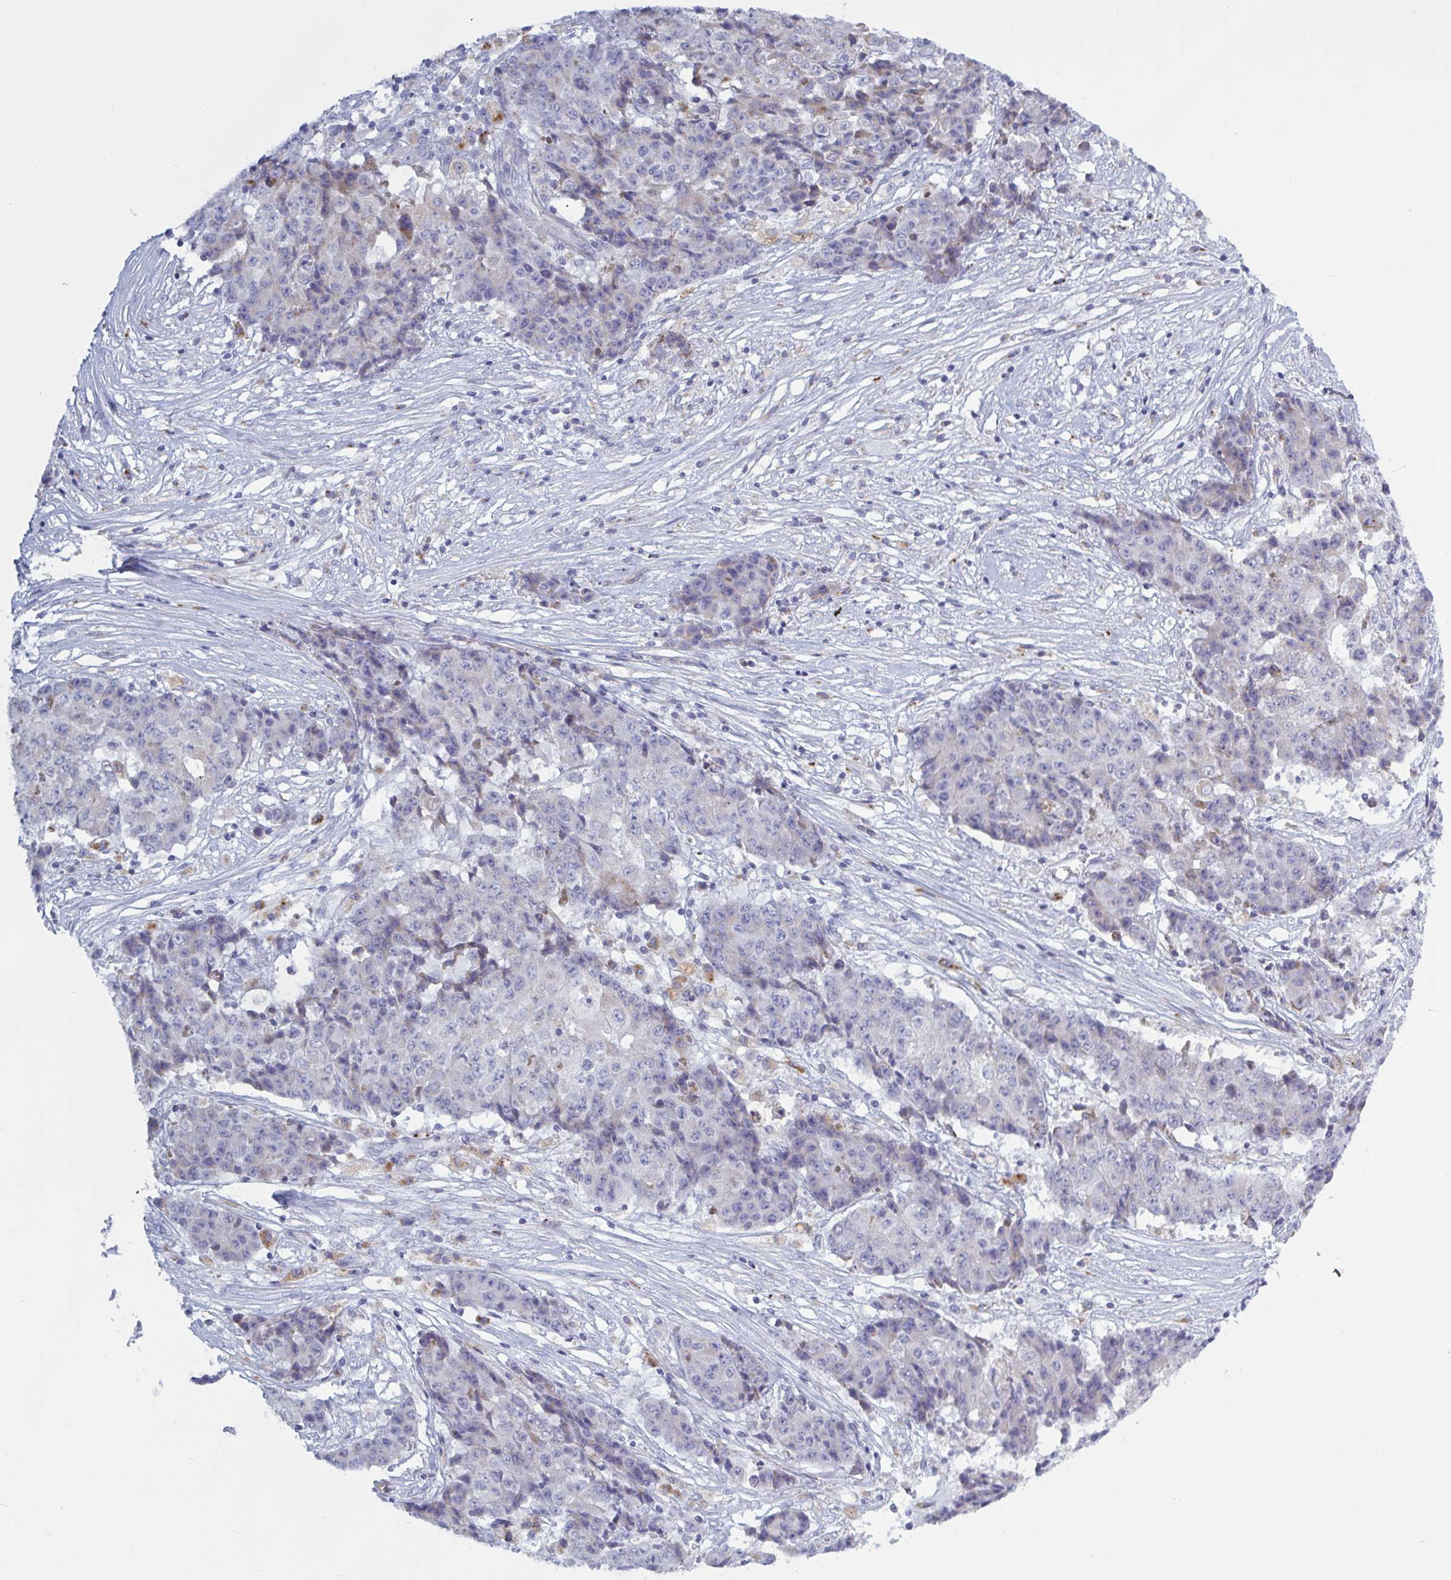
{"staining": {"intensity": "negative", "quantity": "none", "location": "none"}, "tissue": "ovarian cancer", "cell_type": "Tumor cells", "image_type": "cancer", "snomed": [{"axis": "morphology", "description": "Carcinoma, endometroid"}, {"axis": "topography", "description": "Ovary"}], "caption": "Tumor cells show no significant positivity in ovarian cancer.", "gene": "ATG9A", "patient": {"sex": "female", "age": 42}}